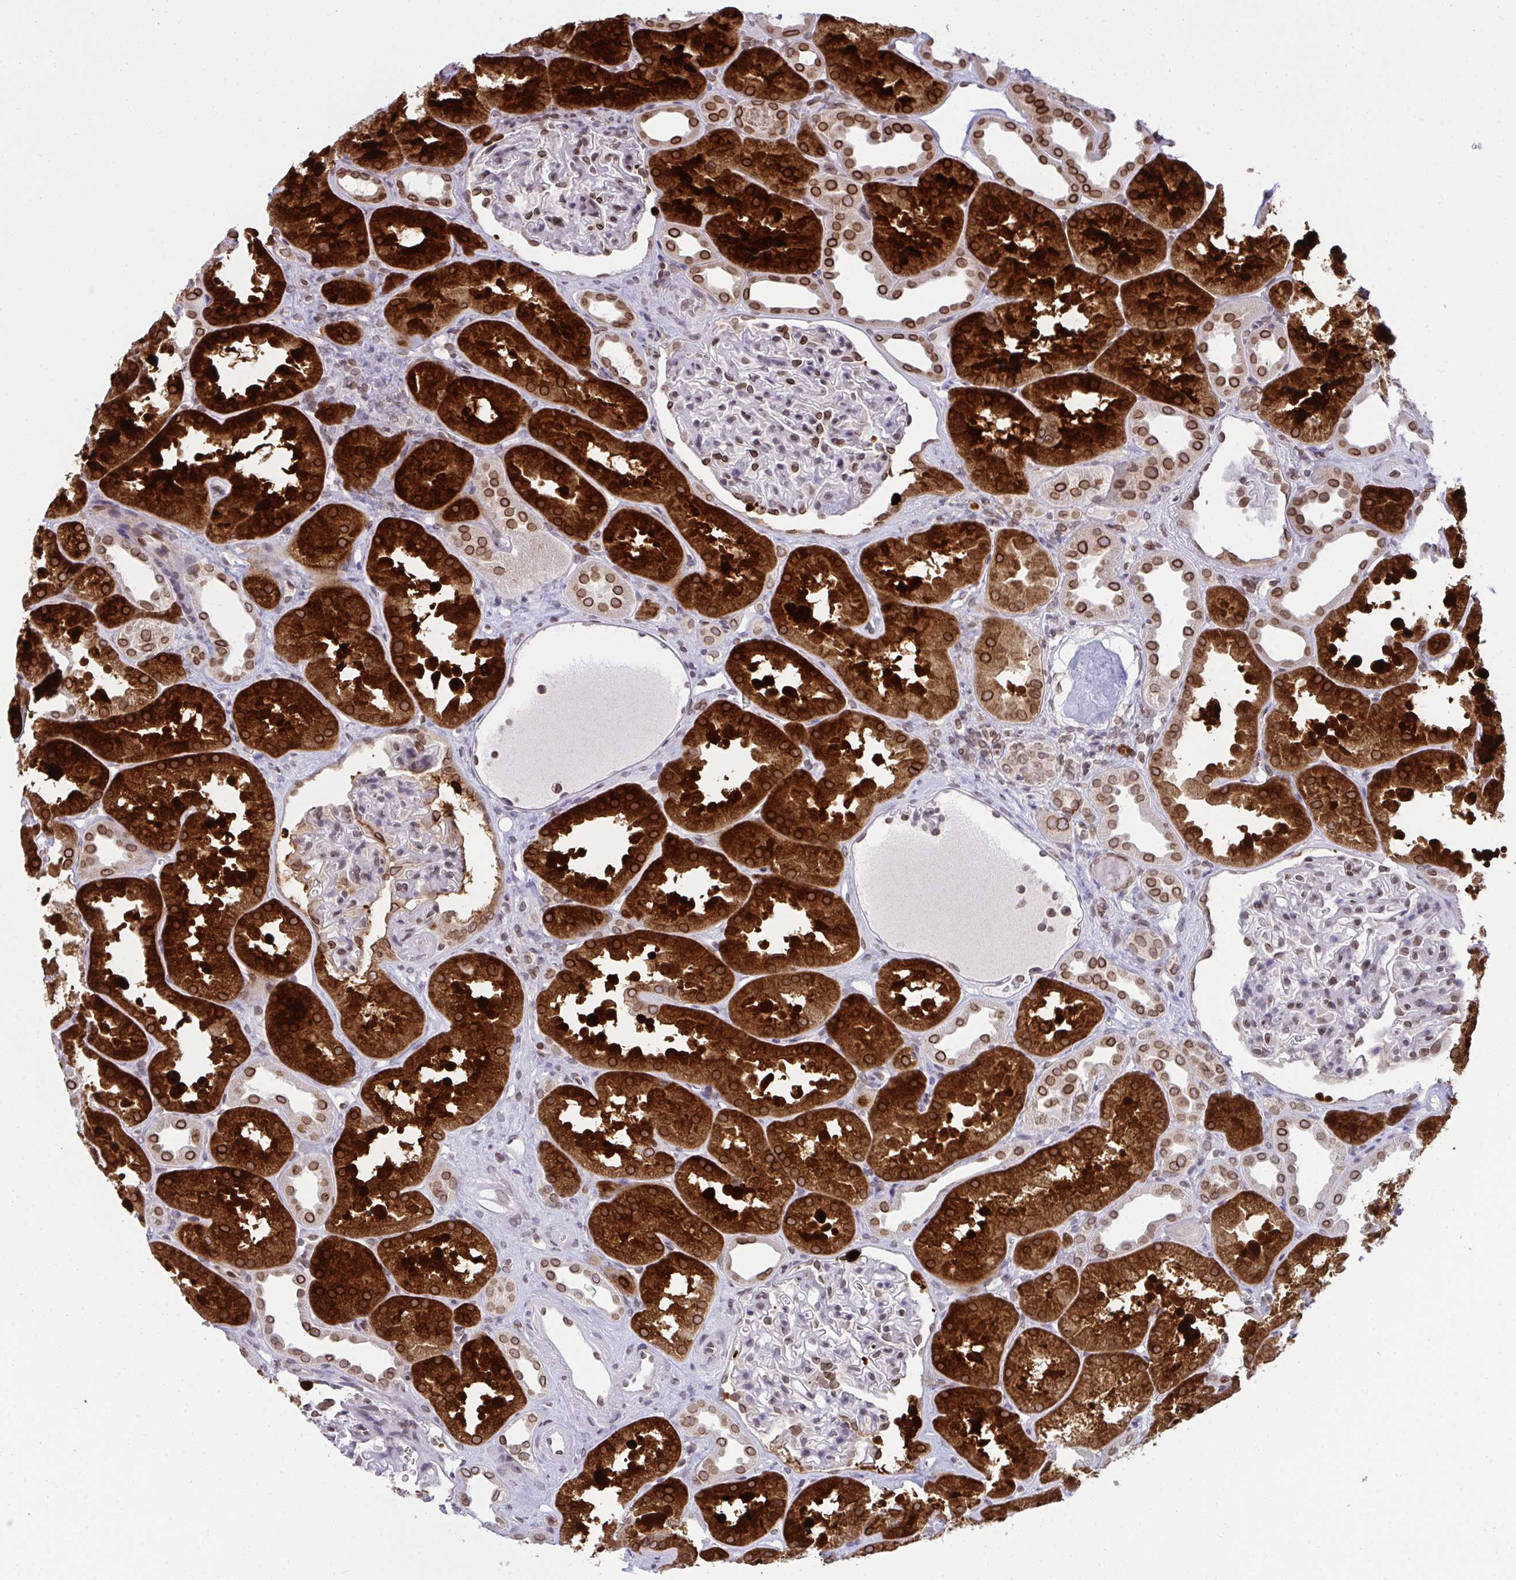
{"staining": {"intensity": "moderate", "quantity": ">75%", "location": "cytoplasmic/membranous,nuclear"}, "tissue": "kidney", "cell_type": "Cells in glomeruli", "image_type": "normal", "snomed": [{"axis": "morphology", "description": "Normal tissue, NOS"}, {"axis": "topography", "description": "Kidney"}], "caption": "Protein analysis of unremarkable kidney demonstrates moderate cytoplasmic/membranous,nuclear expression in about >75% of cells in glomeruli.", "gene": "RANBP2", "patient": {"sex": "male", "age": 61}}